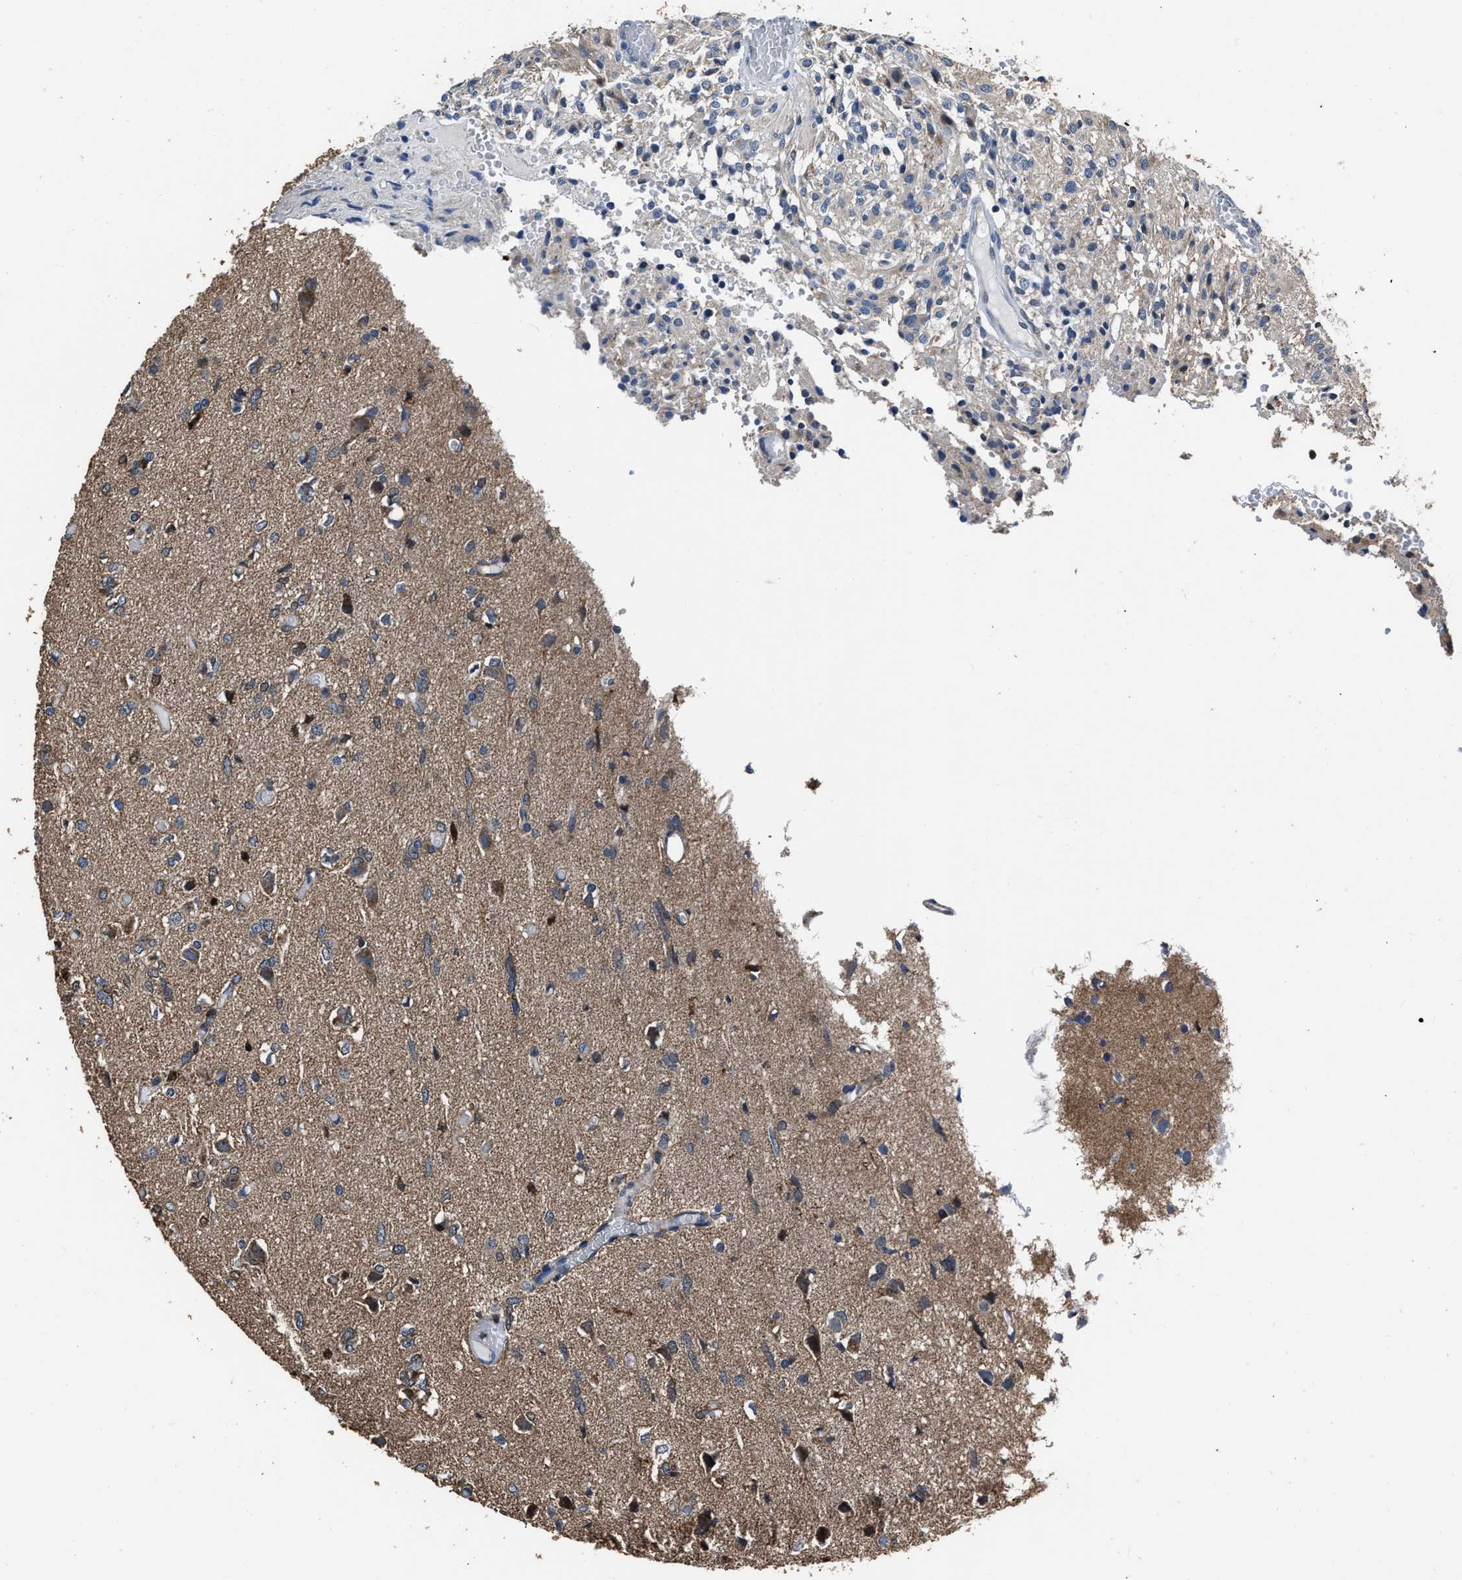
{"staining": {"intensity": "moderate", "quantity": "<25%", "location": "cytoplasmic/membranous"}, "tissue": "glioma", "cell_type": "Tumor cells", "image_type": "cancer", "snomed": [{"axis": "morphology", "description": "Glioma, malignant, High grade"}, {"axis": "topography", "description": "Brain"}], "caption": "Glioma tissue demonstrates moderate cytoplasmic/membranous positivity in approximately <25% of tumor cells, visualized by immunohistochemistry.", "gene": "NSUN5", "patient": {"sex": "female", "age": 59}}